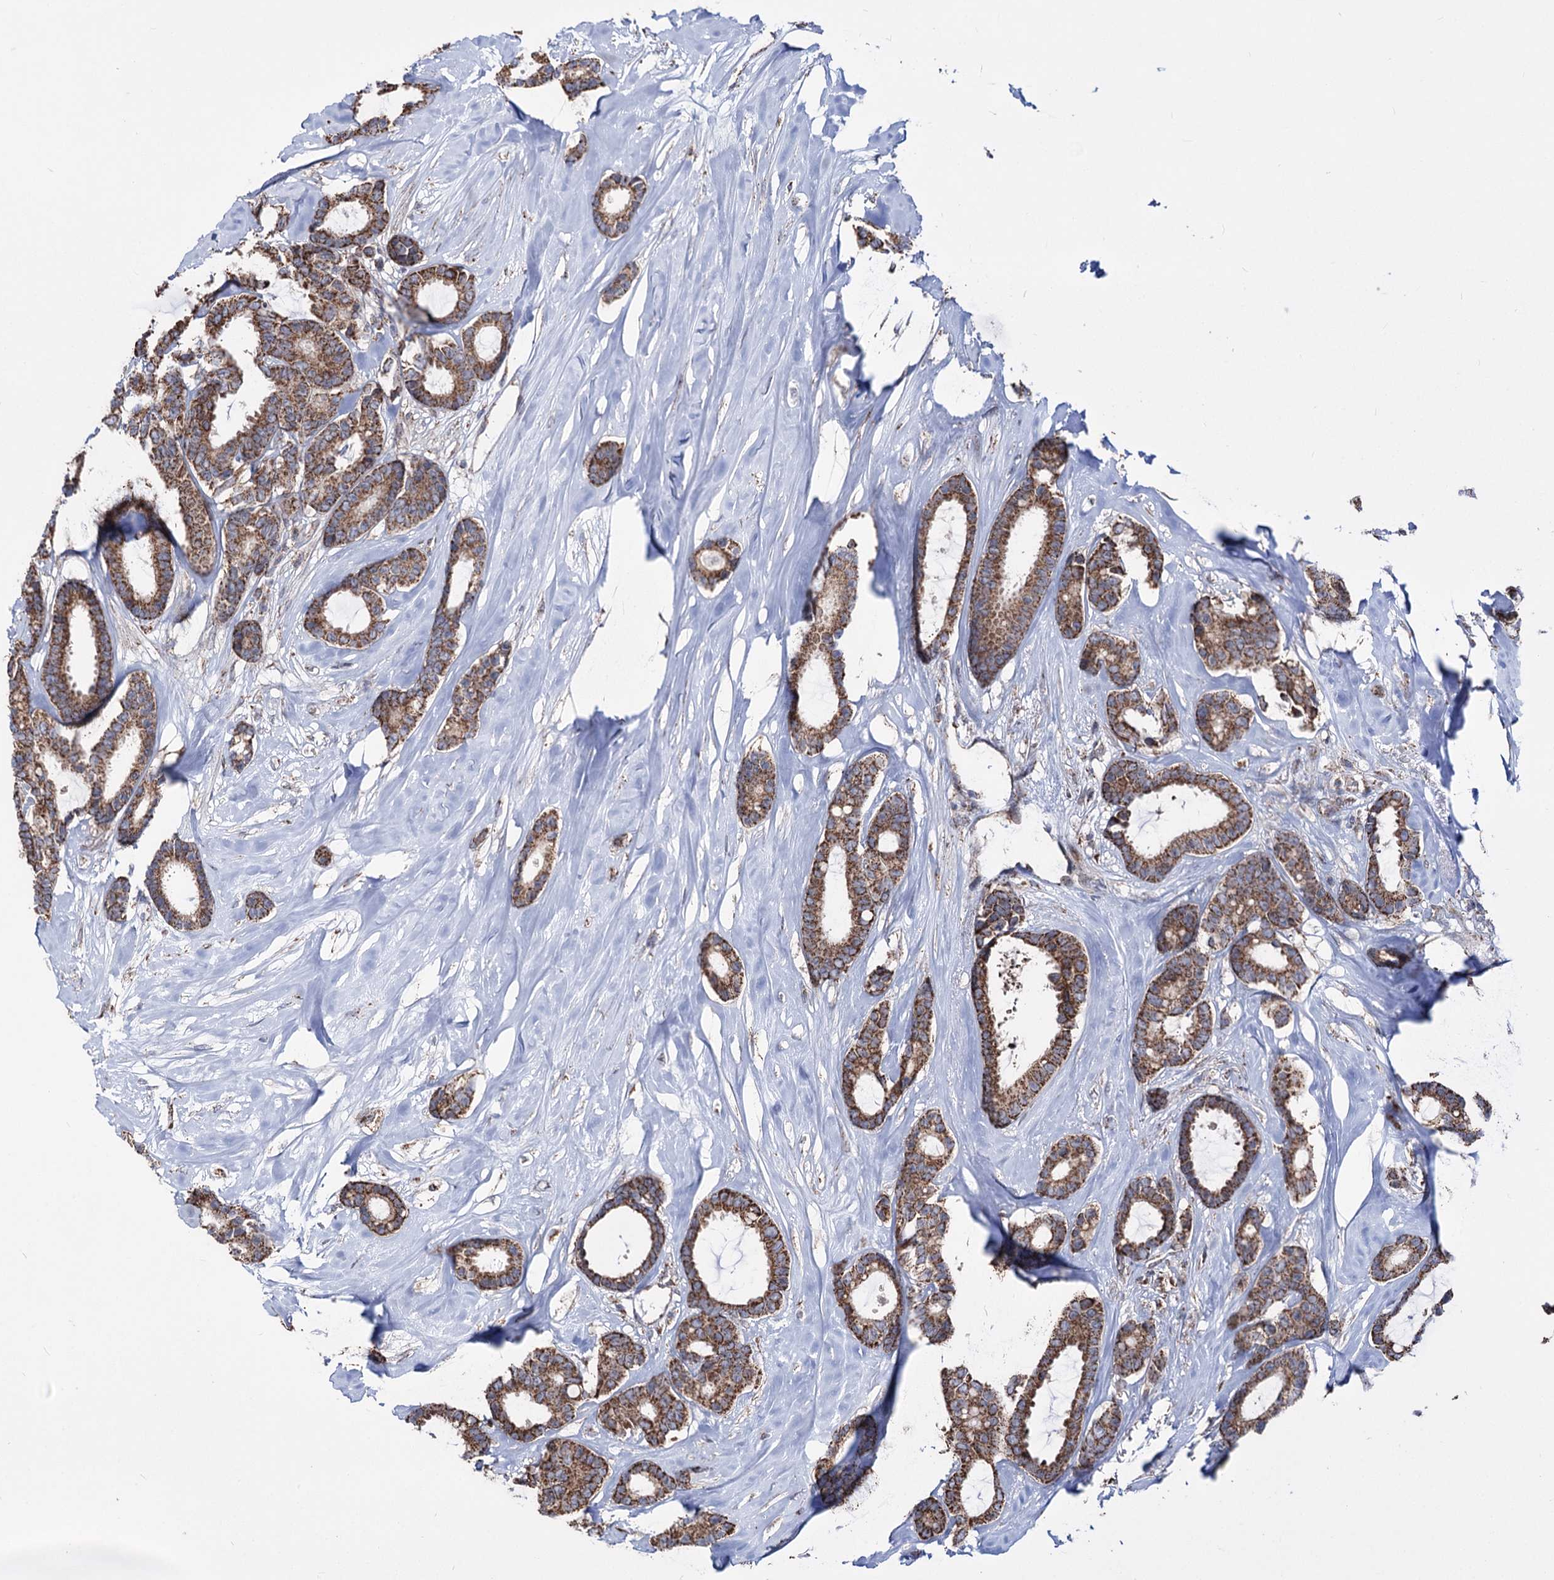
{"staining": {"intensity": "moderate", "quantity": ">75%", "location": "cytoplasmic/membranous"}, "tissue": "breast cancer", "cell_type": "Tumor cells", "image_type": "cancer", "snomed": [{"axis": "morphology", "description": "Duct carcinoma"}, {"axis": "topography", "description": "Breast"}], "caption": "Protein staining demonstrates moderate cytoplasmic/membranous expression in about >75% of tumor cells in breast cancer.", "gene": "CREB3L4", "patient": {"sex": "female", "age": 87}}